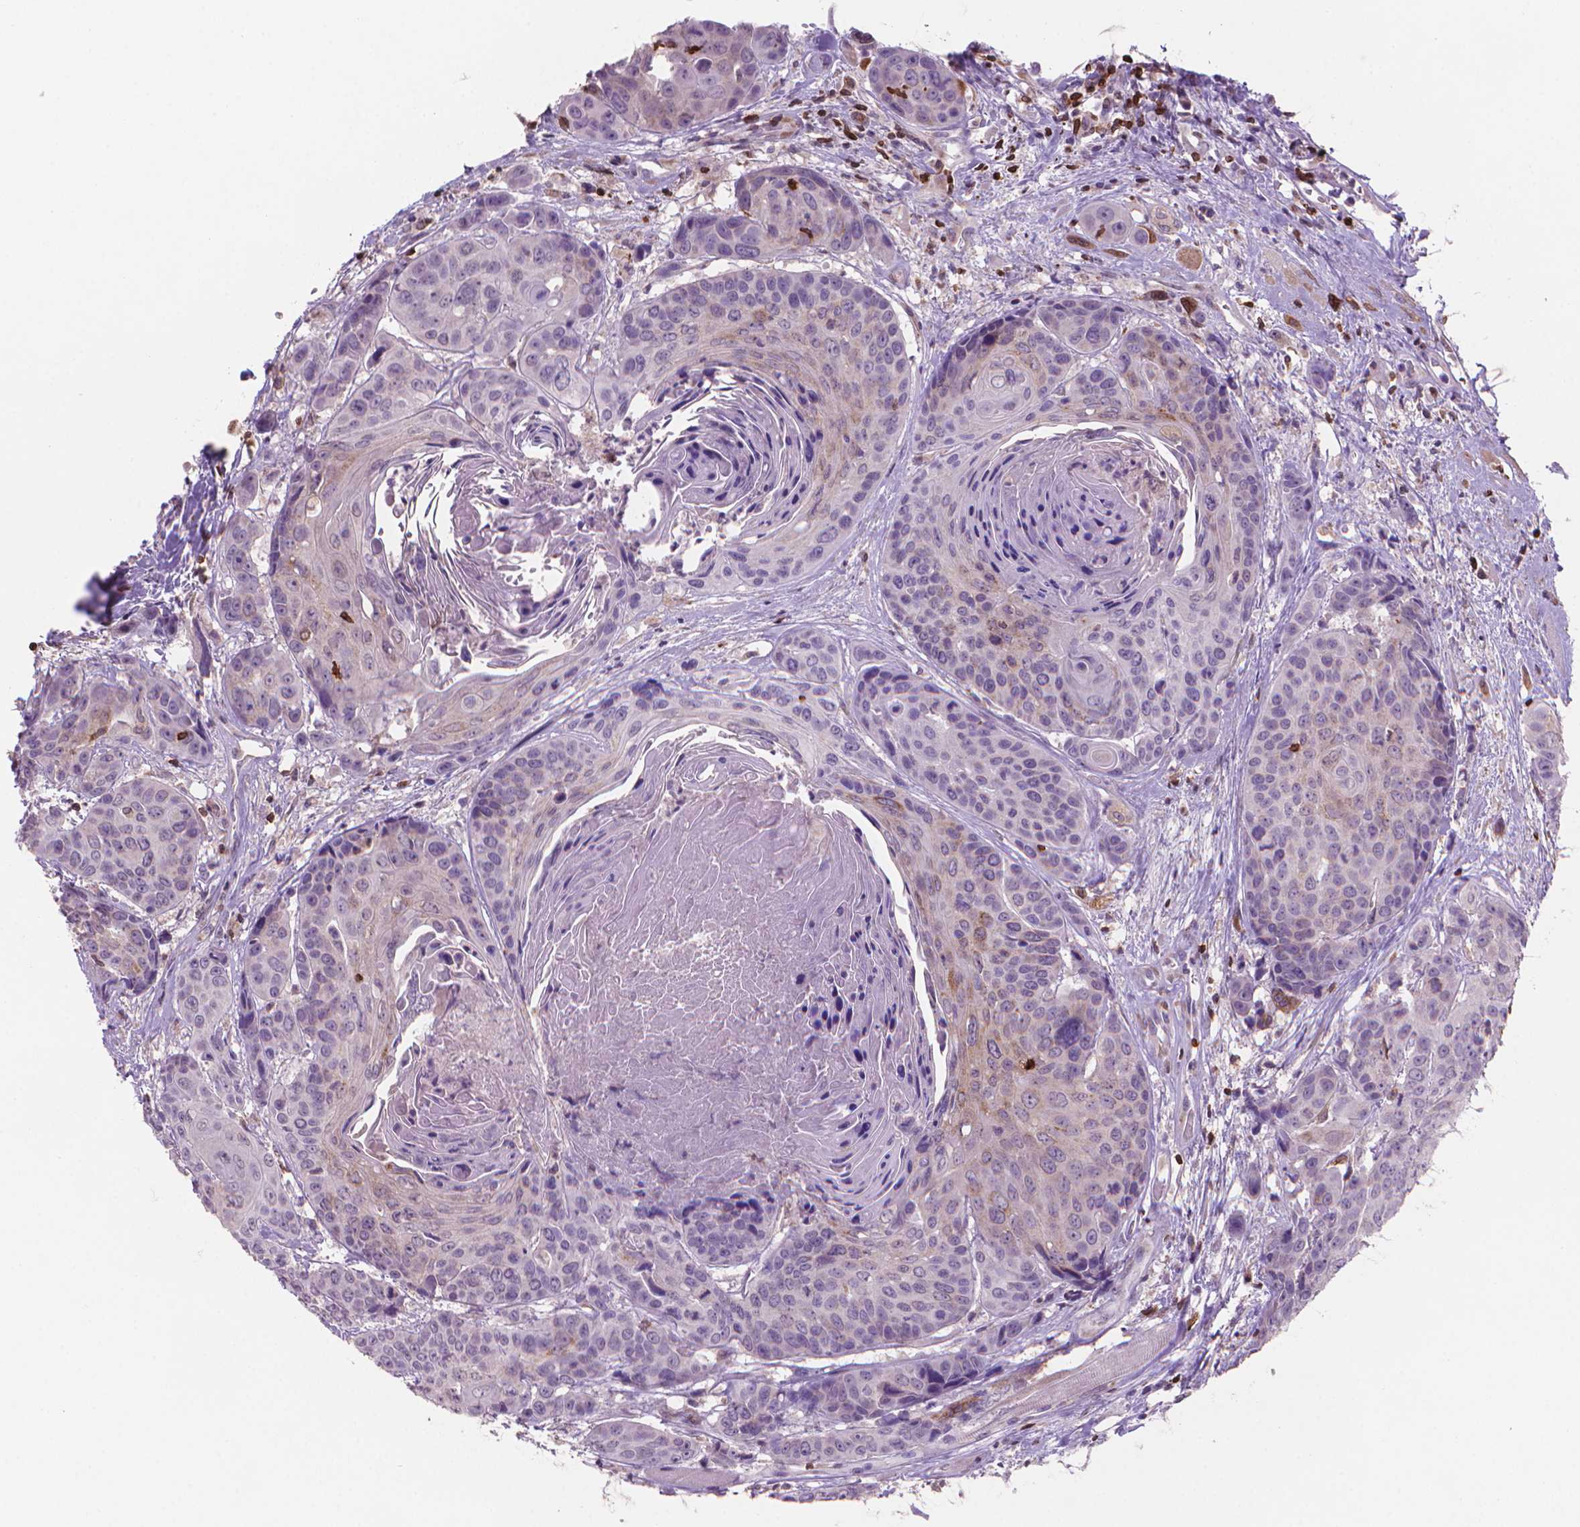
{"staining": {"intensity": "weak", "quantity": "<25%", "location": "cytoplasmic/membranous"}, "tissue": "head and neck cancer", "cell_type": "Tumor cells", "image_type": "cancer", "snomed": [{"axis": "morphology", "description": "Squamous cell carcinoma, NOS"}, {"axis": "topography", "description": "Oral tissue"}, {"axis": "topography", "description": "Head-Neck"}], "caption": "Tumor cells show no significant staining in head and neck squamous cell carcinoma.", "gene": "BCL2", "patient": {"sex": "male", "age": 56}}